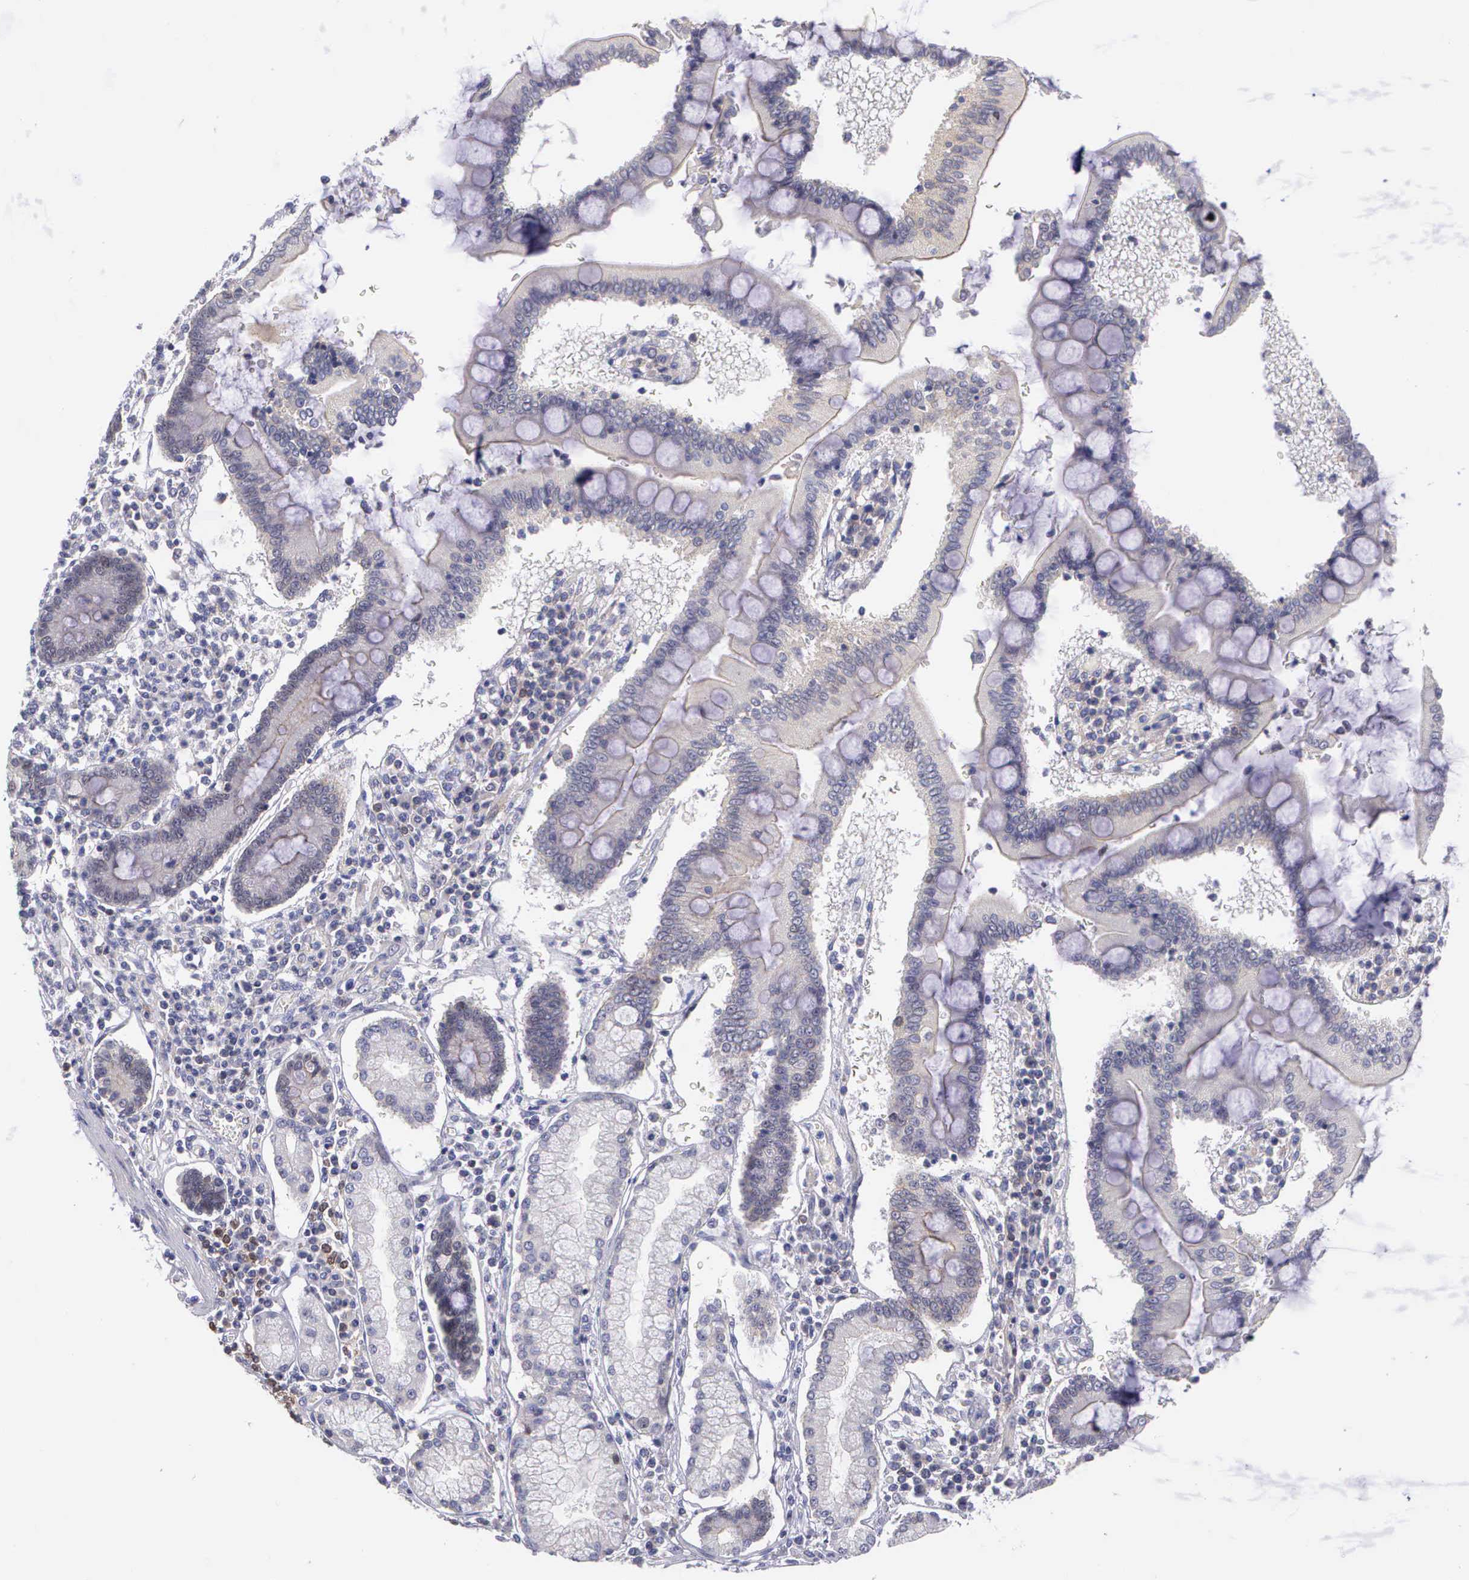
{"staining": {"intensity": "negative", "quantity": "none", "location": "none"}, "tissue": "pancreatic cancer", "cell_type": "Tumor cells", "image_type": "cancer", "snomed": [{"axis": "morphology", "description": "Adenocarcinoma, NOS"}, {"axis": "topography", "description": "Pancreas"}], "caption": "A high-resolution histopathology image shows immunohistochemistry (IHC) staining of pancreatic cancer (adenocarcinoma), which shows no significant expression in tumor cells.", "gene": "MICAL3", "patient": {"sex": "female", "age": 57}}